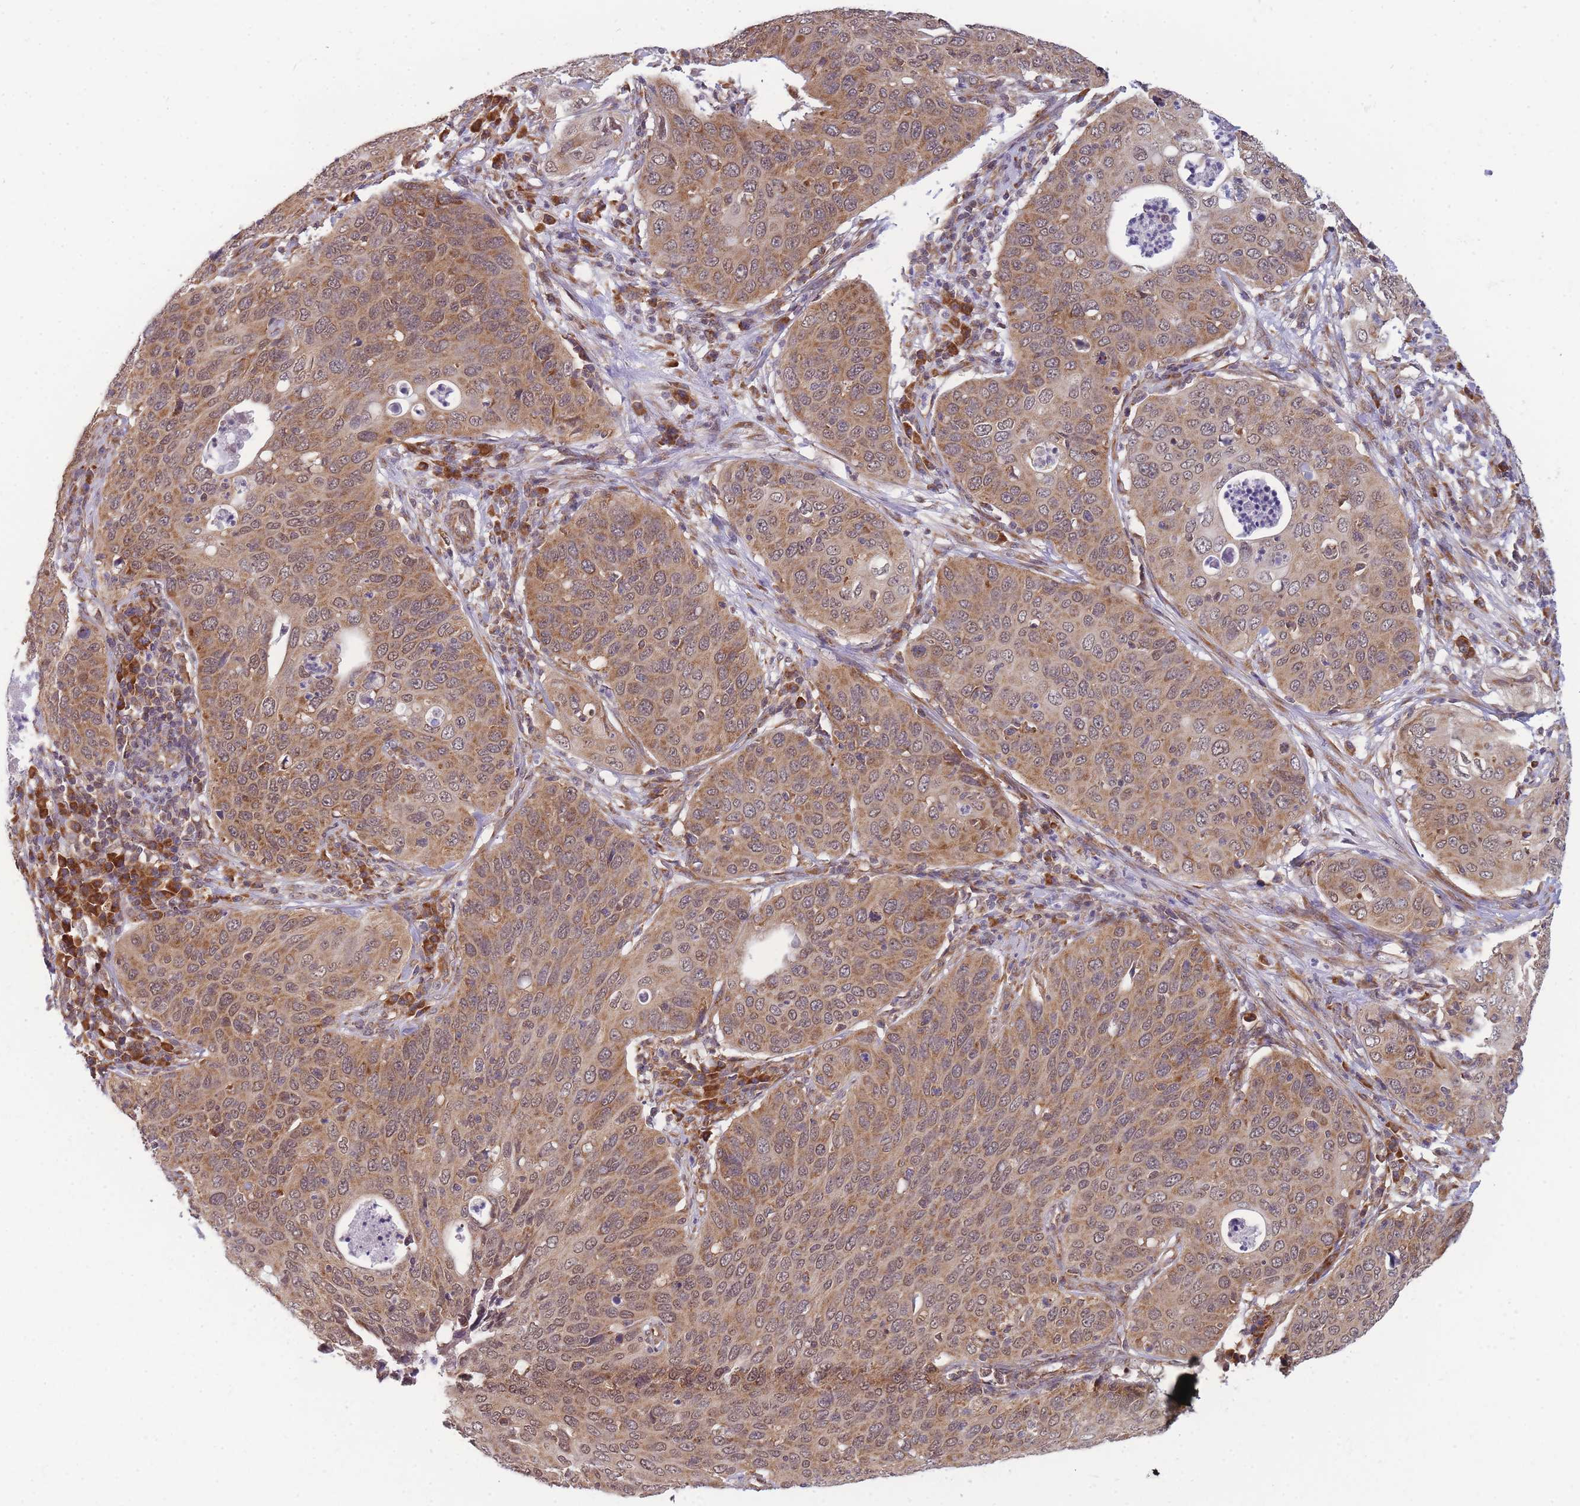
{"staining": {"intensity": "moderate", "quantity": ">75%", "location": "cytoplasmic/membranous"}, "tissue": "cervical cancer", "cell_type": "Tumor cells", "image_type": "cancer", "snomed": [{"axis": "morphology", "description": "Squamous cell carcinoma, NOS"}, {"axis": "topography", "description": "Cervix"}], "caption": "Moderate cytoplasmic/membranous expression is identified in approximately >75% of tumor cells in cervical cancer (squamous cell carcinoma).", "gene": "MRPL23", "patient": {"sex": "female", "age": 36}}